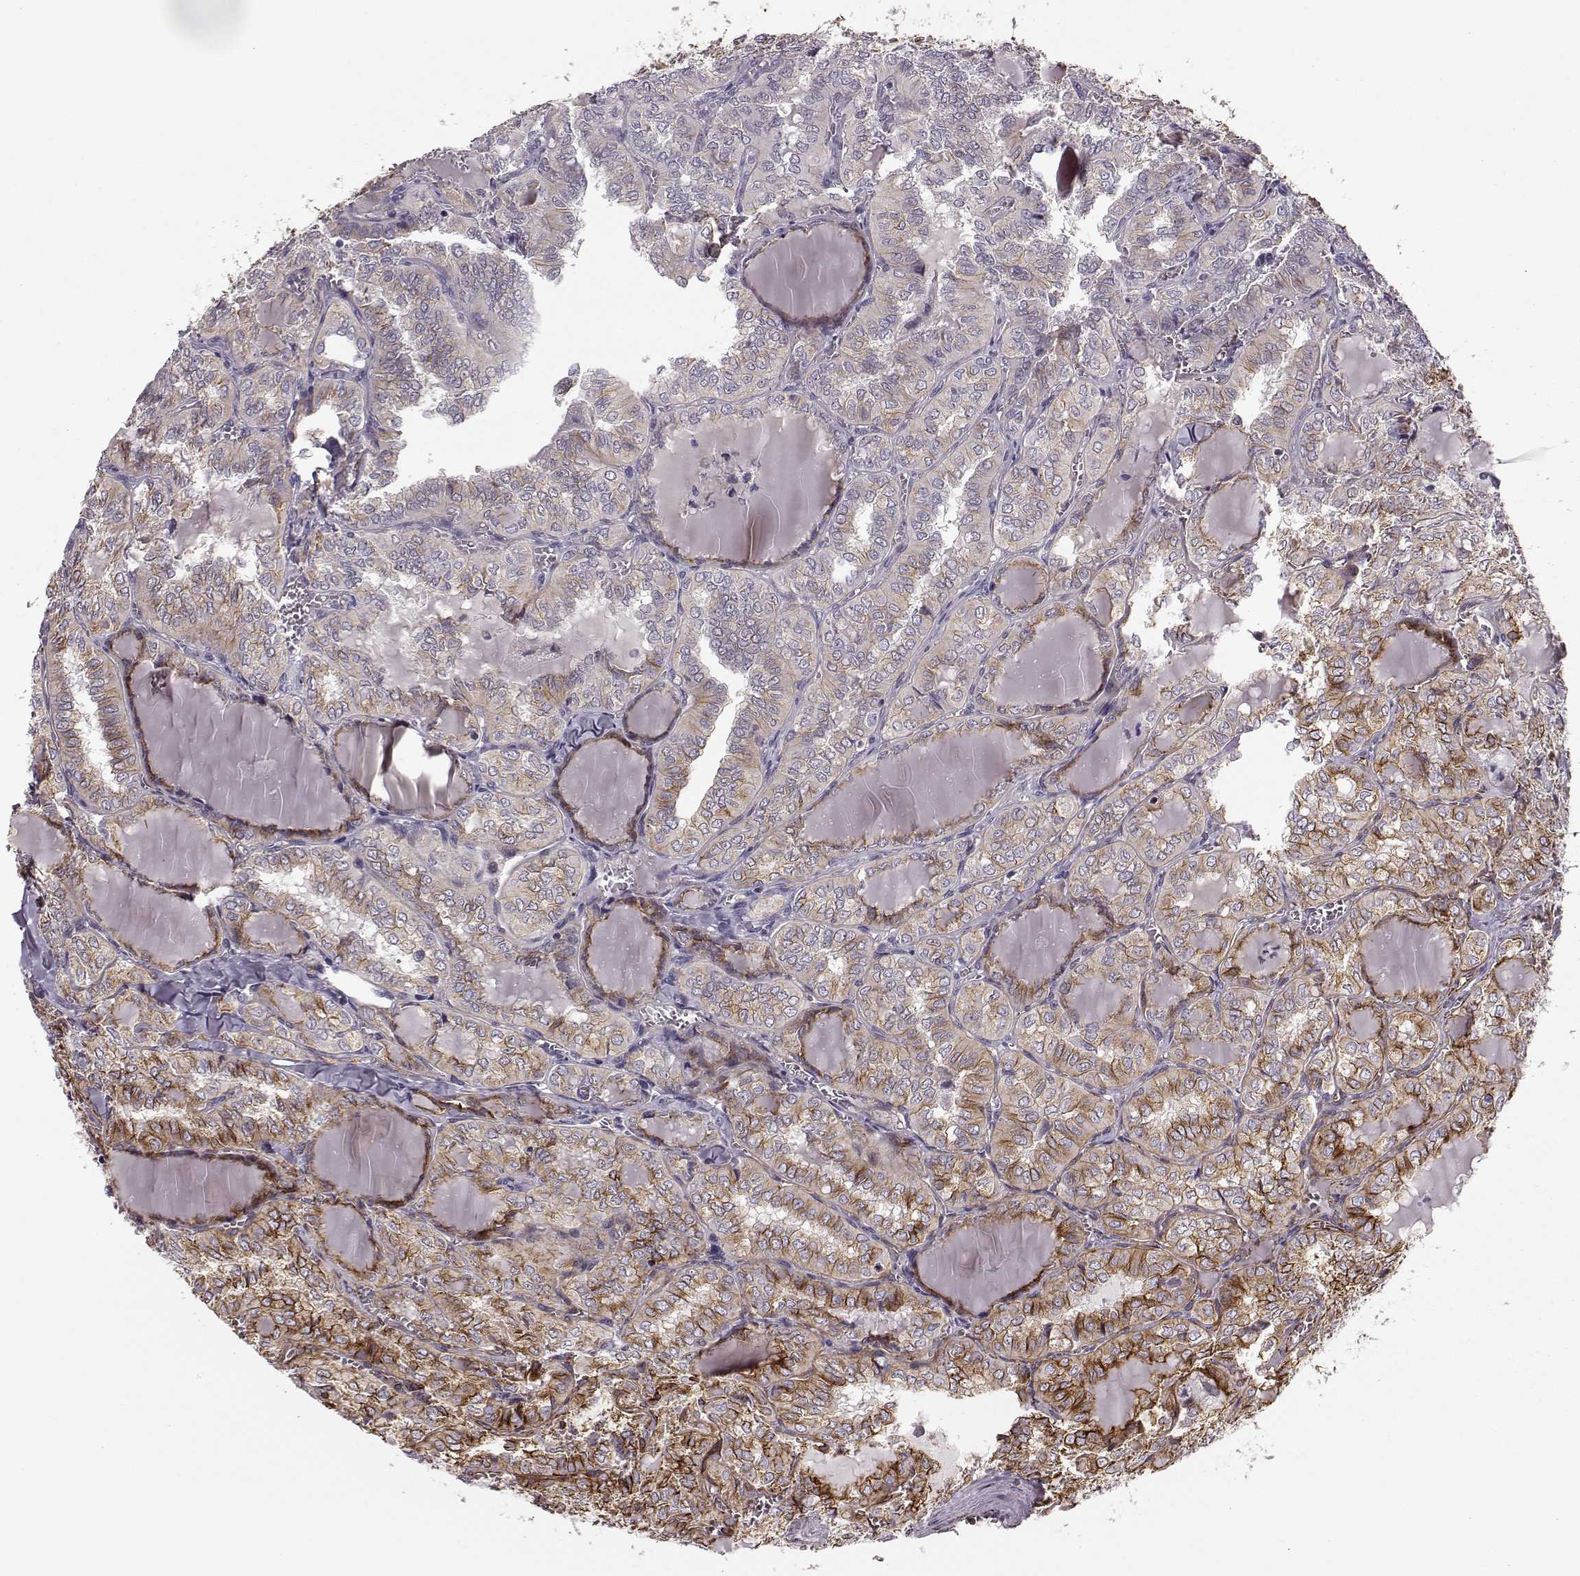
{"staining": {"intensity": "strong", "quantity": "<25%", "location": "cytoplasmic/membranous"}, "tissue": "thyroid cancer", "cell_type": "Tumor cells", "image_type": "cancer", "snomed": [{"axis": "morphology", "description": "Papillary adenocarcinoma, NOS"}, {"axis": "topography", "description": "Thyroid gland"}], "caption": "Thyroid cancer was stained to show a protein in brown. There is medium levels of strong cytoplasmic/membranous positivity in about <25% of tumor cells. (Brightfield microscopy of DAB IHC at high magnification).", "gene": "MTR", "patient": {"sex": "female", "age": 41}}